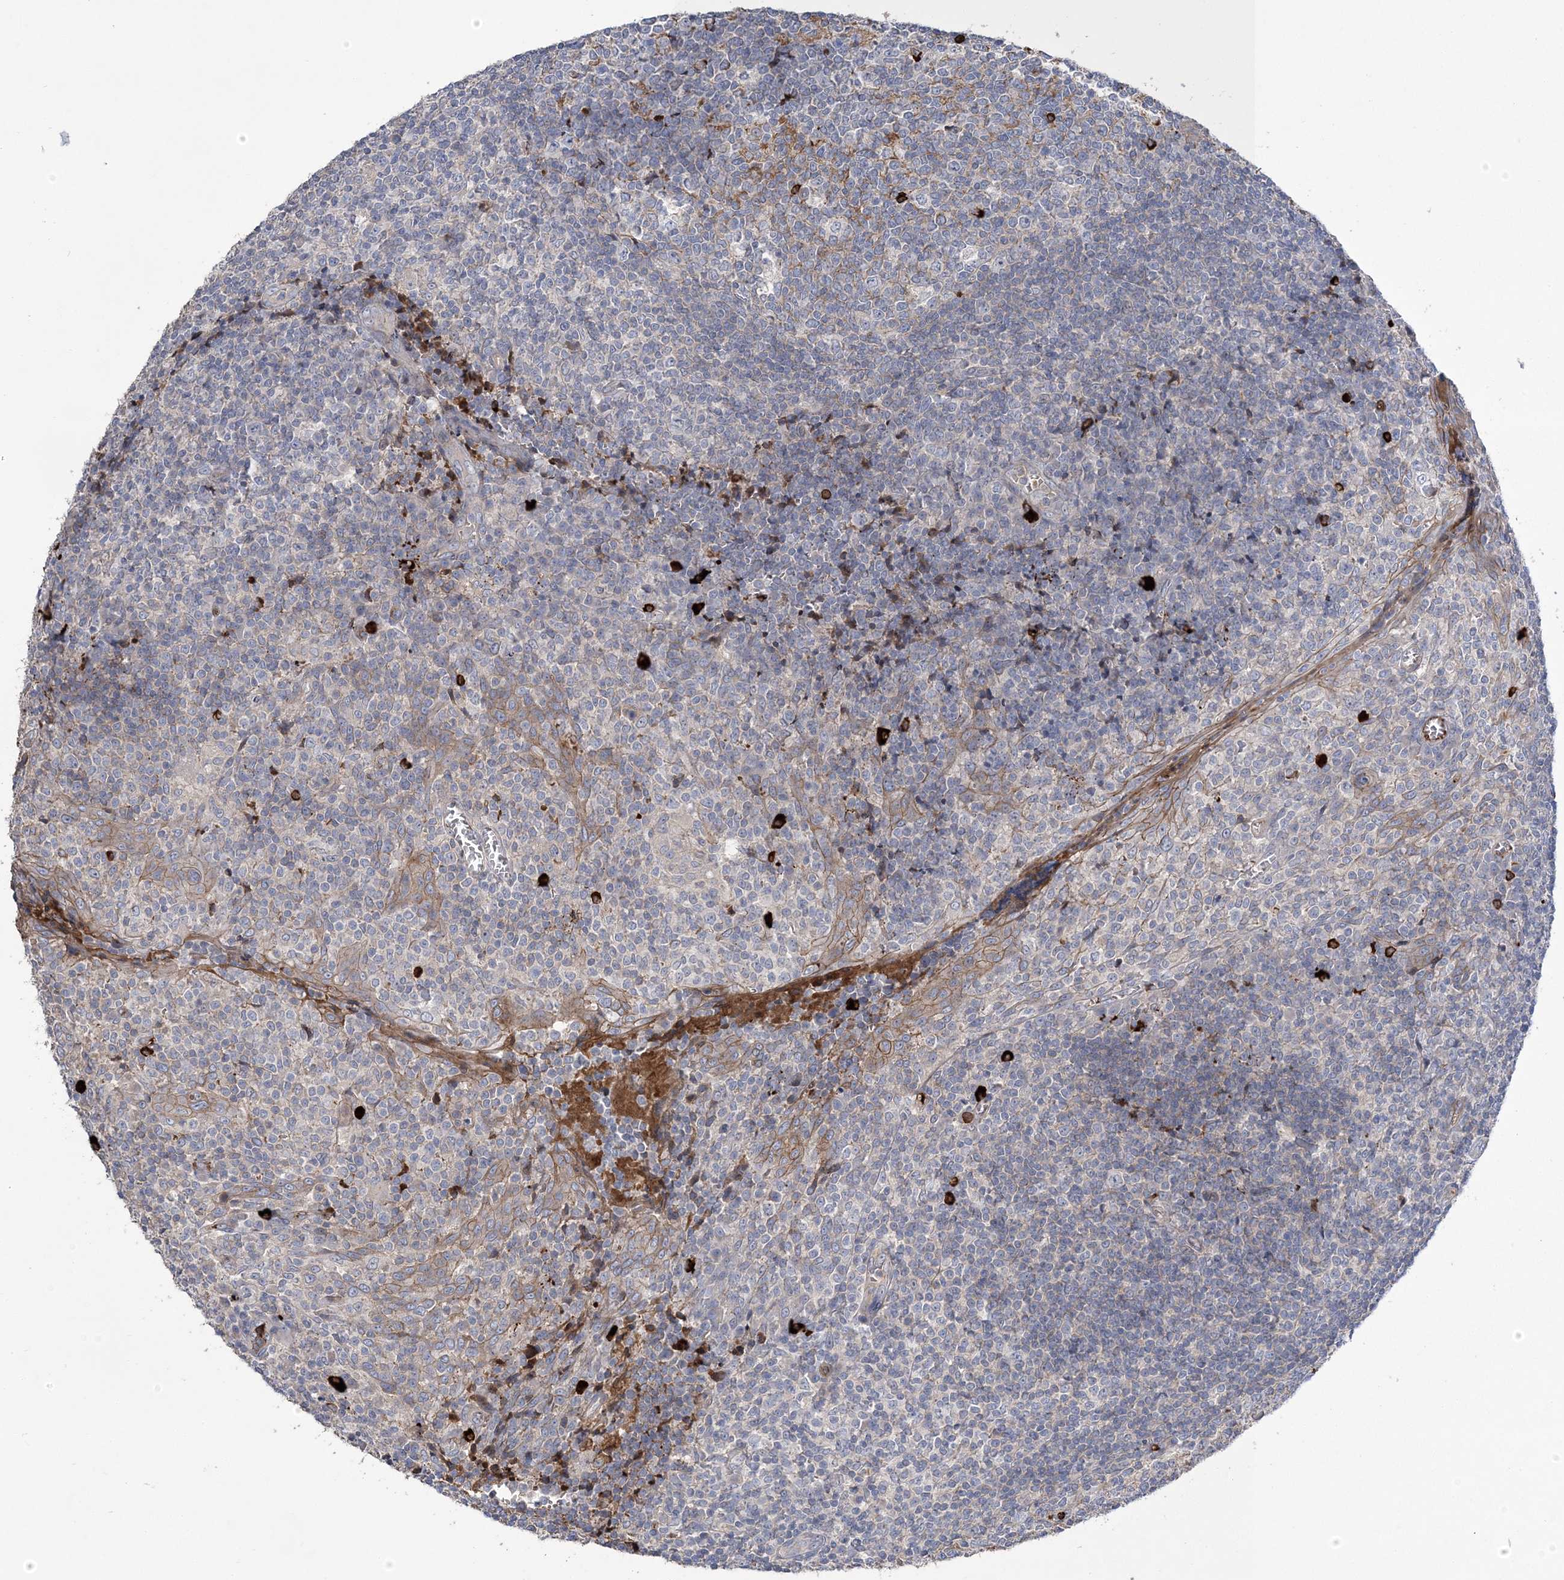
{"staining": {"intensity": "weak", "quantity": "<25%", "location": "cytoplasmic/membranous"}, "tissue": "tonsil", "cell_type": "Germinal center cells", "image_type": "normal", "snomed": [{"axis": "morphology", "description": "Normal tissue, NOS"}, {"axis": "topography", "description": "Tonsil"}], "caption": "This is an immunohistochemistry (IHC) histopathology image of benign human tonsil. There is no positivity in germinal center cells.", "gene": "WBP1L", "patient": {"sex": "female", "age": 19}}